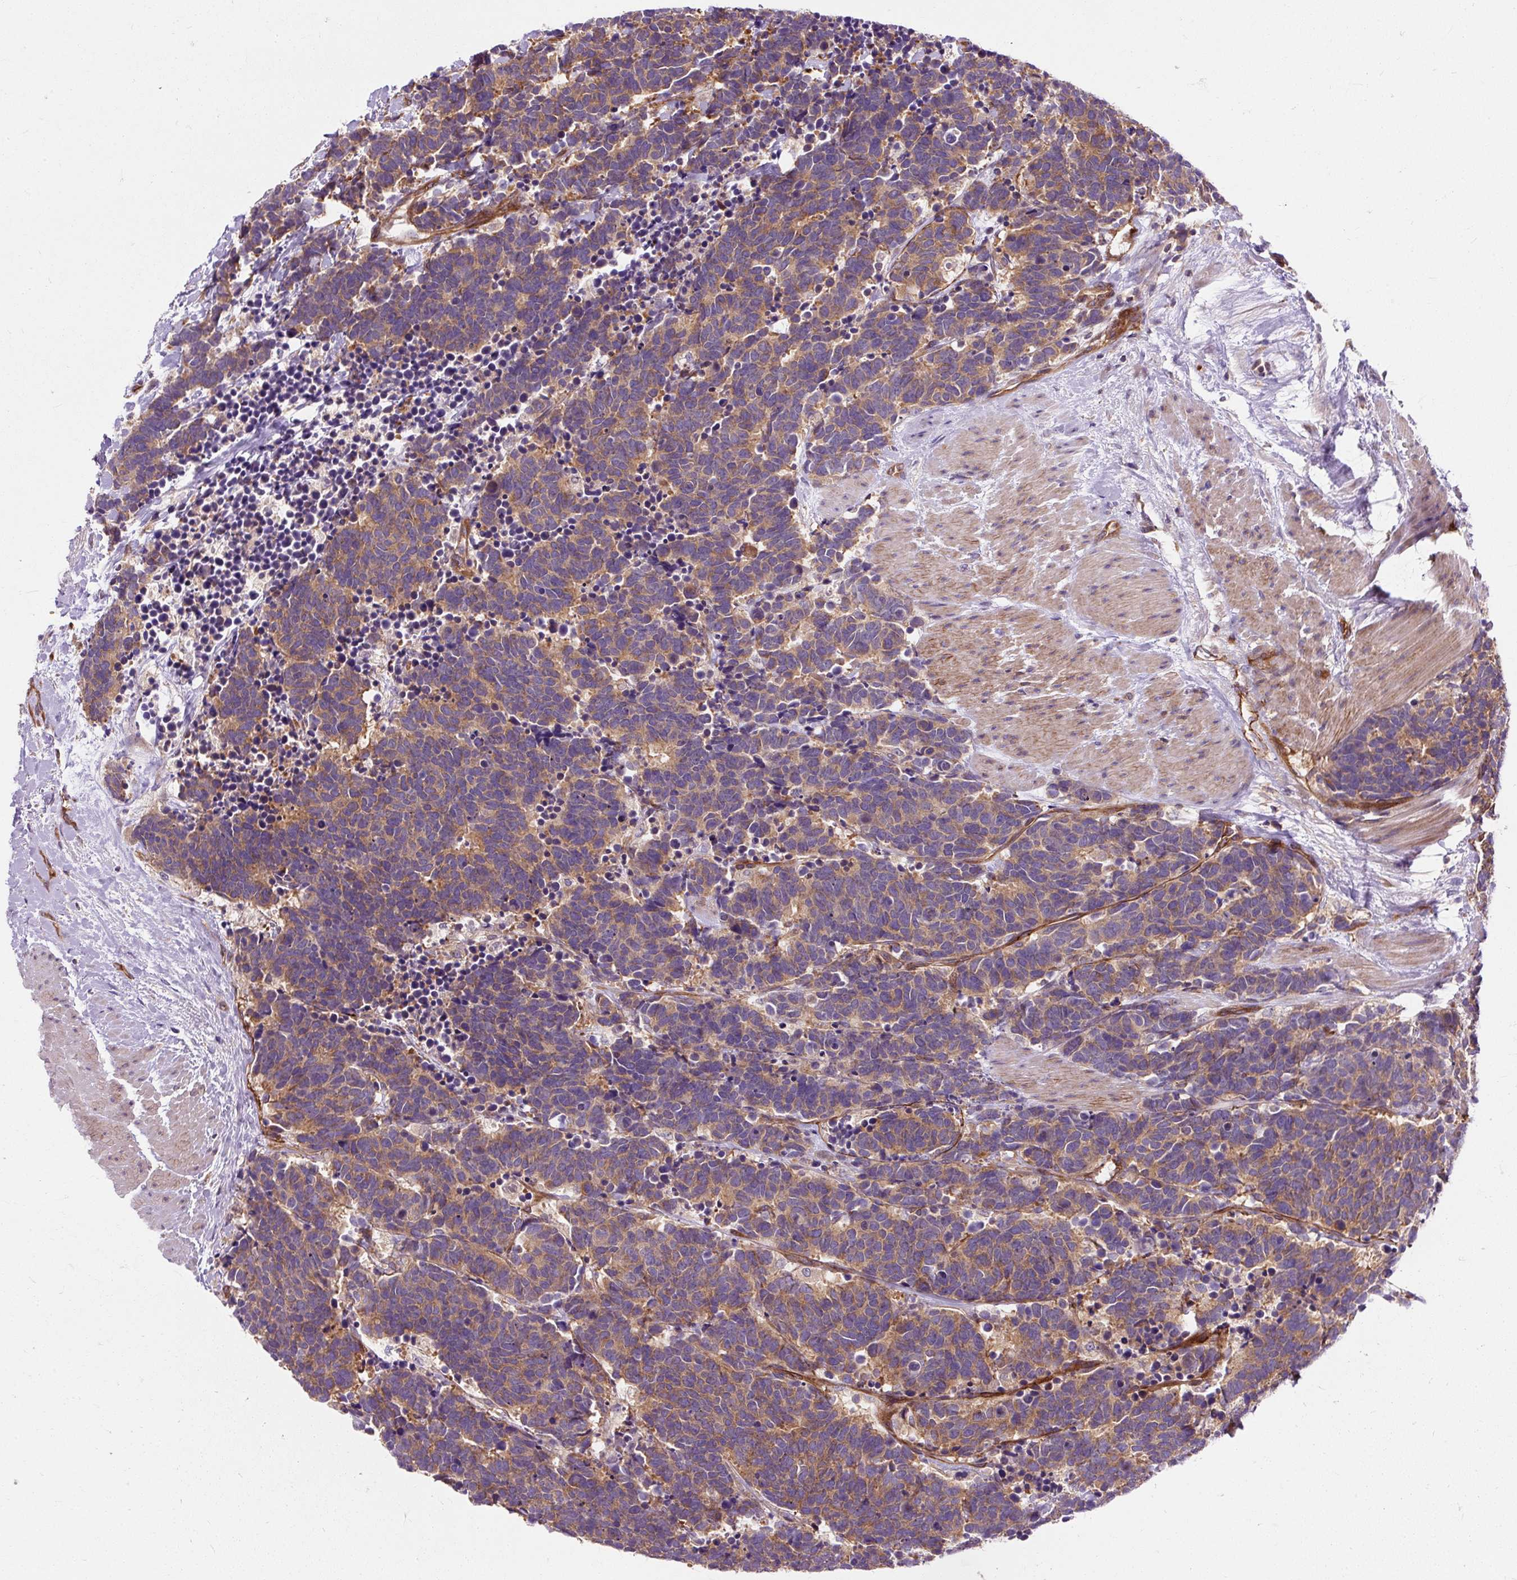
{"staining": {"intensity": "moderate", "quantity": ">75%", "location": "cytoplasmic/membranous"}, "tissue": "carcinoid", "cell_type": "Tumor cells", "image_type": "cancer", "snomed": [{"axis": "morphology", "description": "Carcinoma, NOS"}, {"axis": "morphology", "description": "Carcinoid, malignant, NOS"}, {"axis": "topography", "description": "Prostate"}], "caption": "Protein staining by immunohistochemistry (IHC) demonstrates moderate cytoplasmic/membranous expression in approximately >75% of tumor cells in carcinoid. The staining was performed using DAB, with brown indicating positive protein expression. Nuclei are stained blue with hematoxylin.", "gene": "PCDHGB3", "patient": {"sex": "male", "age": 57}}